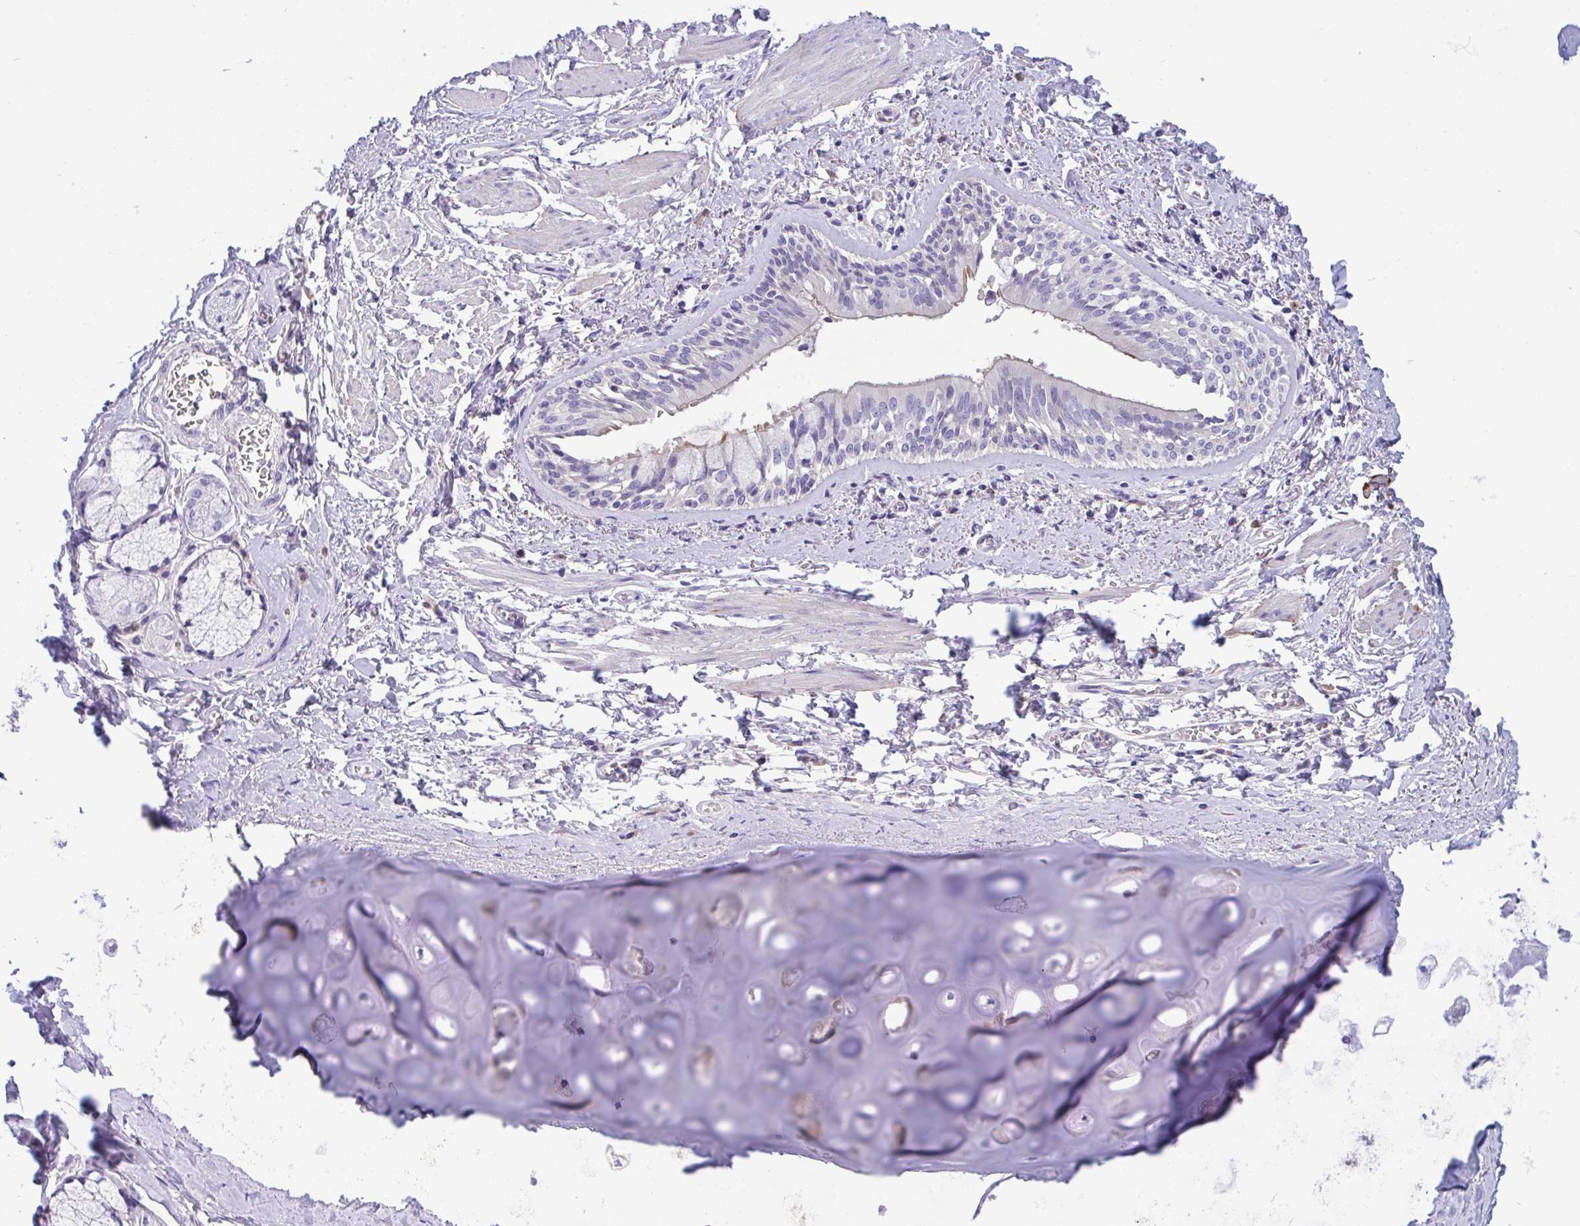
{"staining": {"intensity": "negative", "quantity": "none", "location": "none"}, "tissue": "adipose tissue", "cell_type": "Adipocytes", "image_type": "normal", "snomed": [{"axis": "morphology", "description": "Normal tissue, NOS"}, {"axis": "morphology", "description": "Degeneration, NOS"}, {"axis": "topography", "description": "Cartilage tissue"}, {"axis": "topography", "description": "Lung"}], "caption": "There is no significant expression in adipocytes of adipose tissue.", "gene": "FBXL20", "patient": {"sex": "female", "age": 61}}